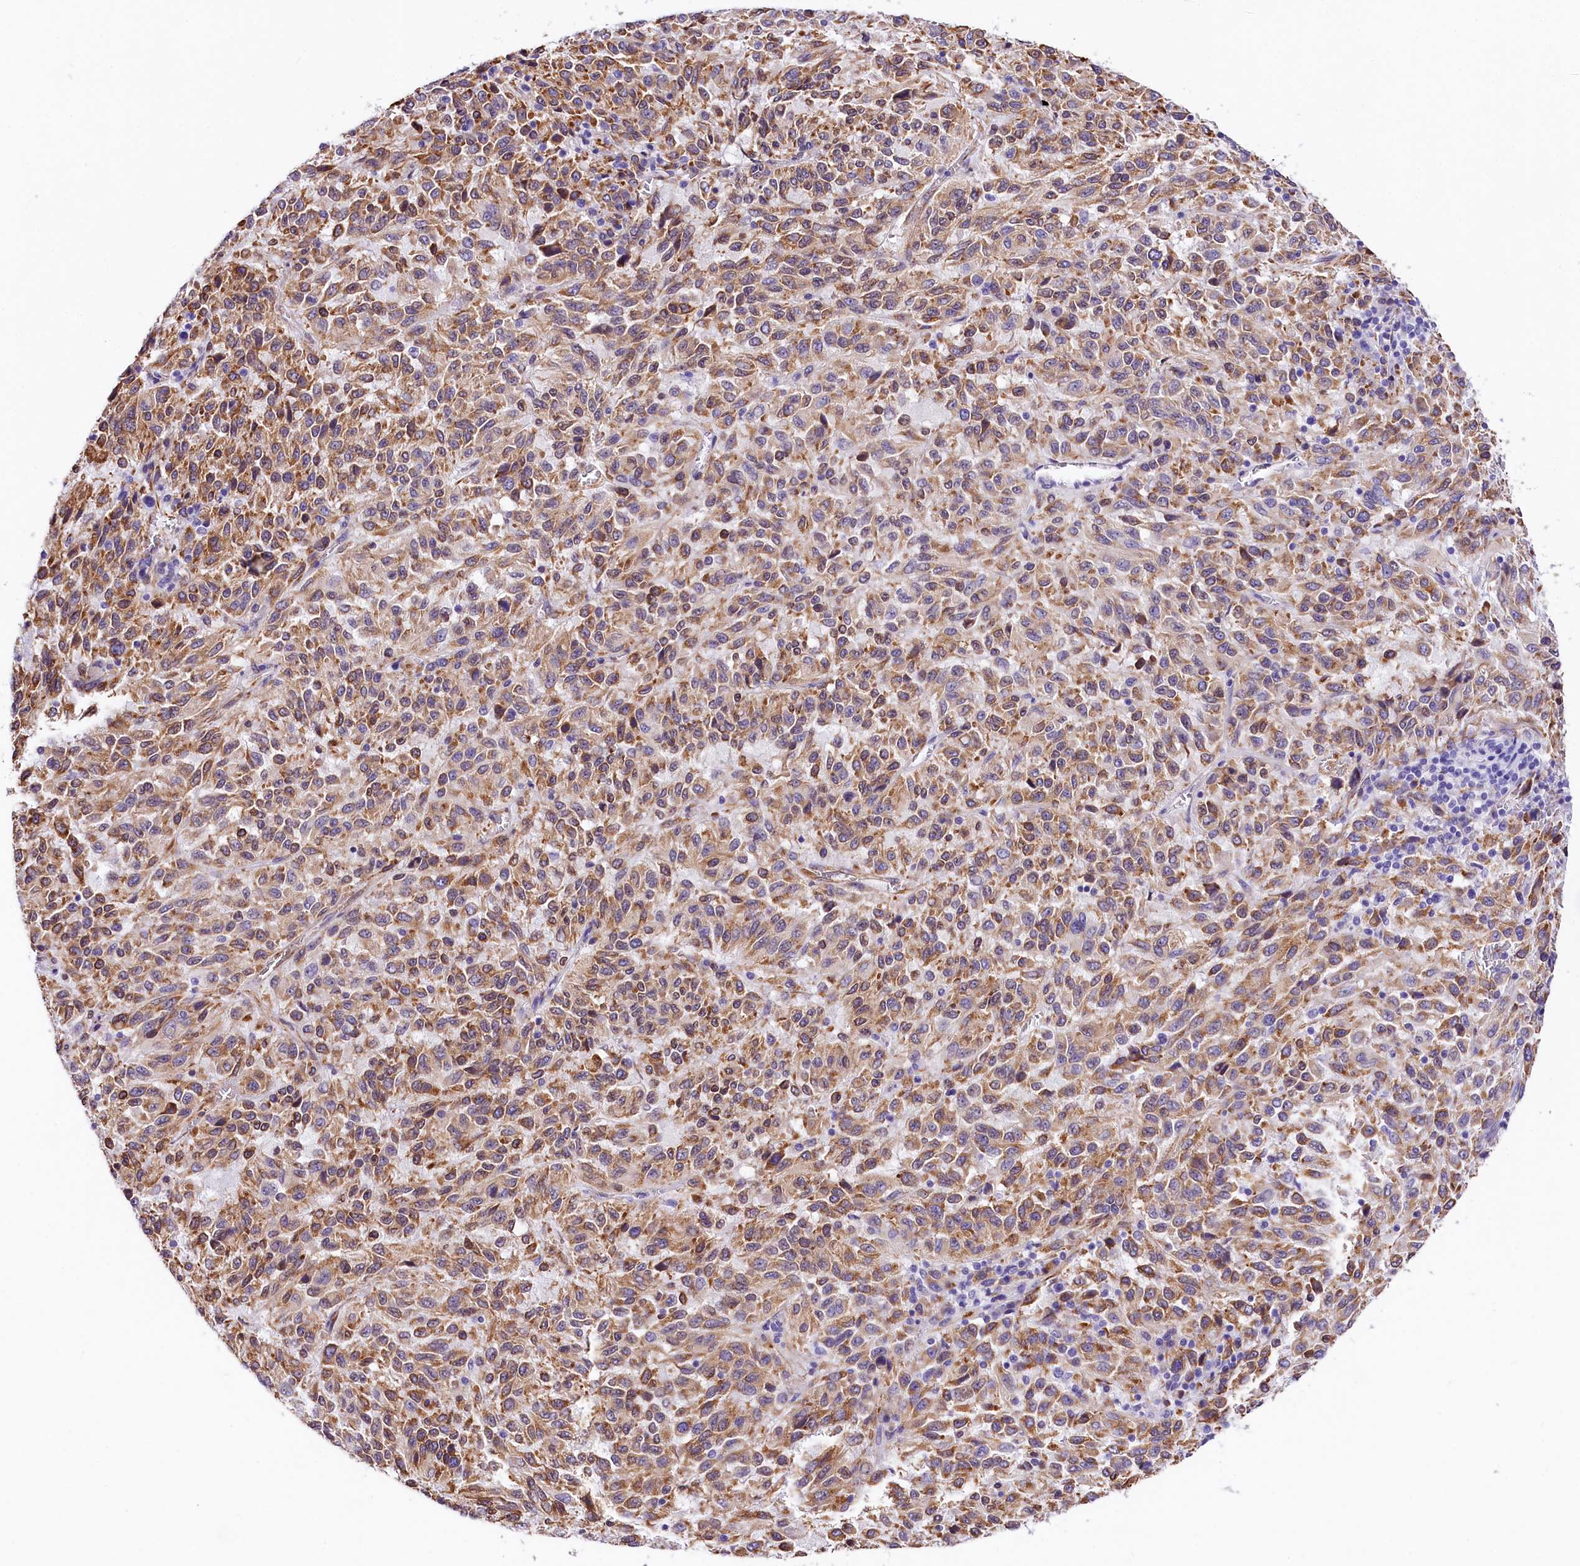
{"staining": {"intensity": "moderate", "quantity": ">75%", "location": "cytoplasmic/membranous"}, "tissue": "melanoma", "cell_type": "Tumor cells", "image_type": "cancer", "snomed": [{"axis": "morphology", "description": "Malignant melanoma, Metastatic site"}, {"axis": "topography", "description": "Lung"}], "caption": "This image demonstrates IHC staining of malignant melanoma (metastatic site), with medium moderate cytoplasmic/membranous expression in approximately >75% of tumor cells.", "gene": "ITGA1", "patient": {"sex": "male", "age": 64}}